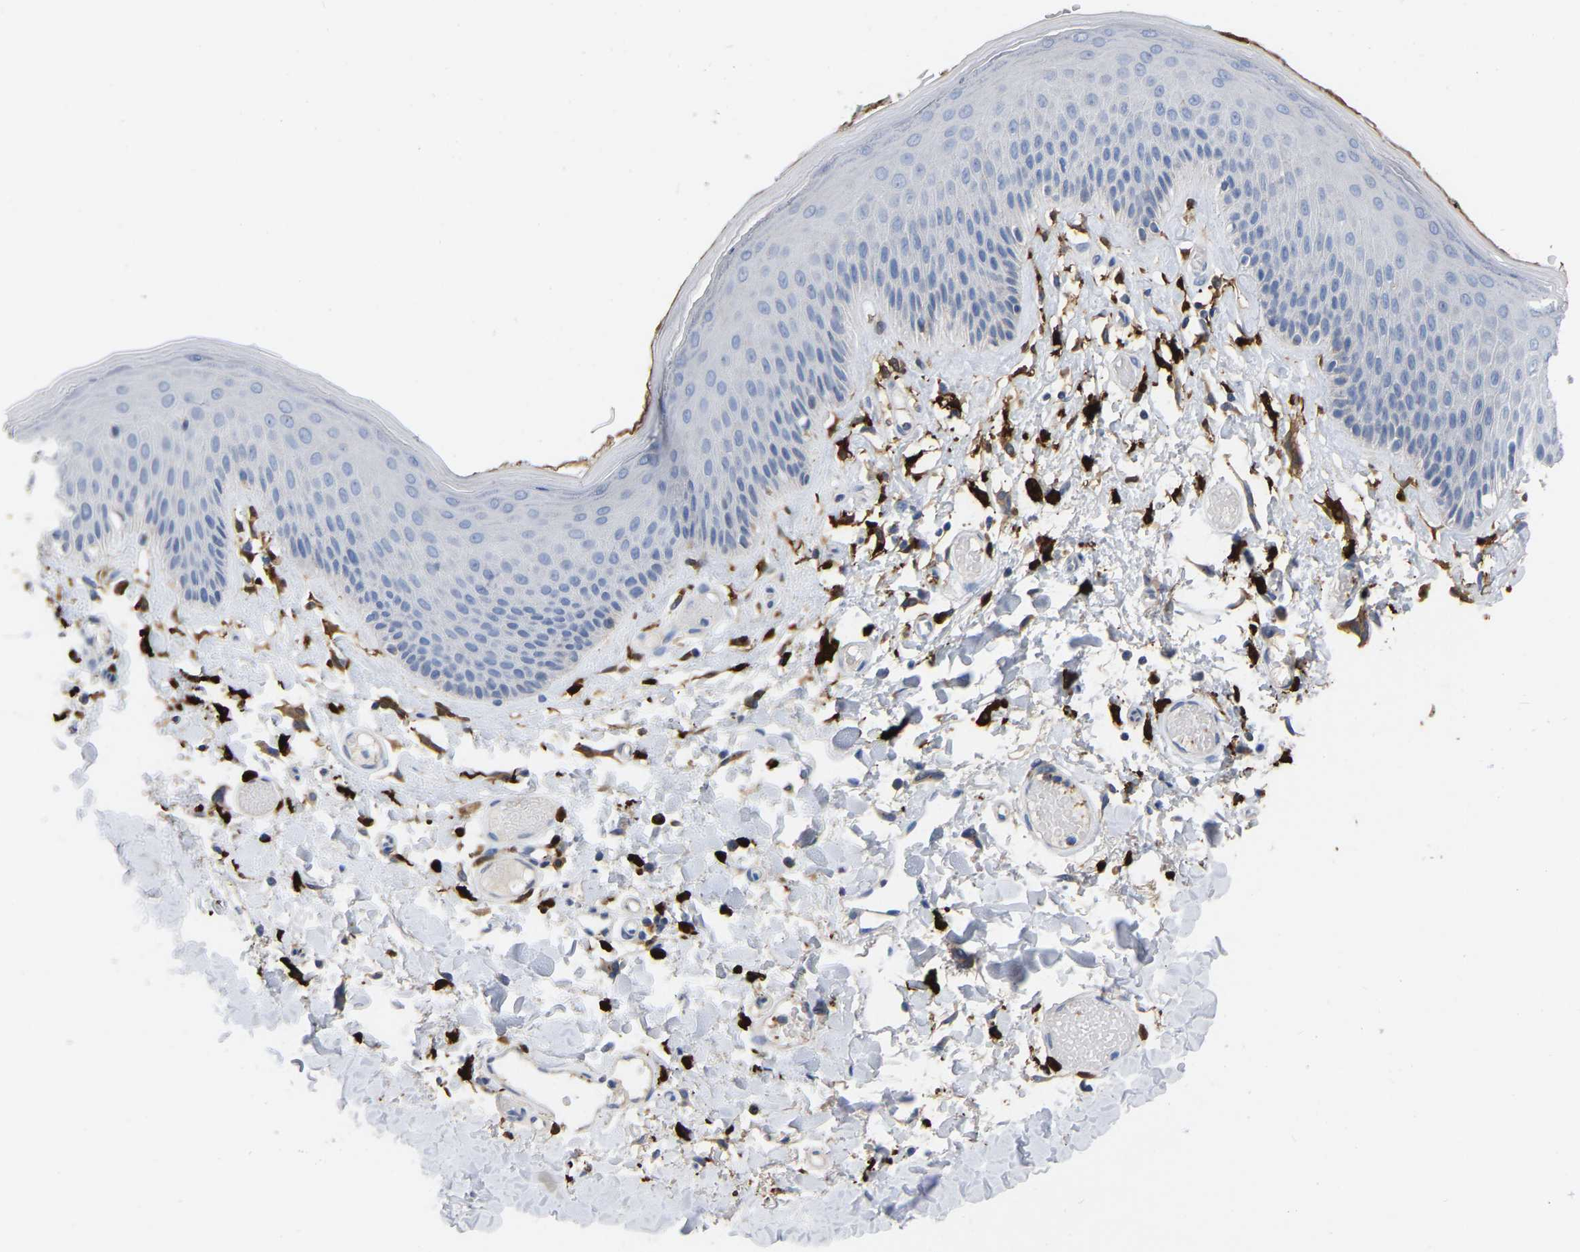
{"staining": {"intensity": "negative", "quantity": "none", "location": "none"}, "tissue": "skin", "cell_type": "Epidermal cells", "image_type": "normal", "snomed": [{"axis": "morphology", "description": "Normal tissue, NOS"}, {"axis": "topography", "description": "Vulva"}], "caption": "Epidermal cells are negative for brown protein staining in benign skin. The staining is performed using DAB brown chromogen with nuclei counter-stained in using hematoxylin.", "gene": "ULBP2", "patient": {"sex": "female", "age": 73}}